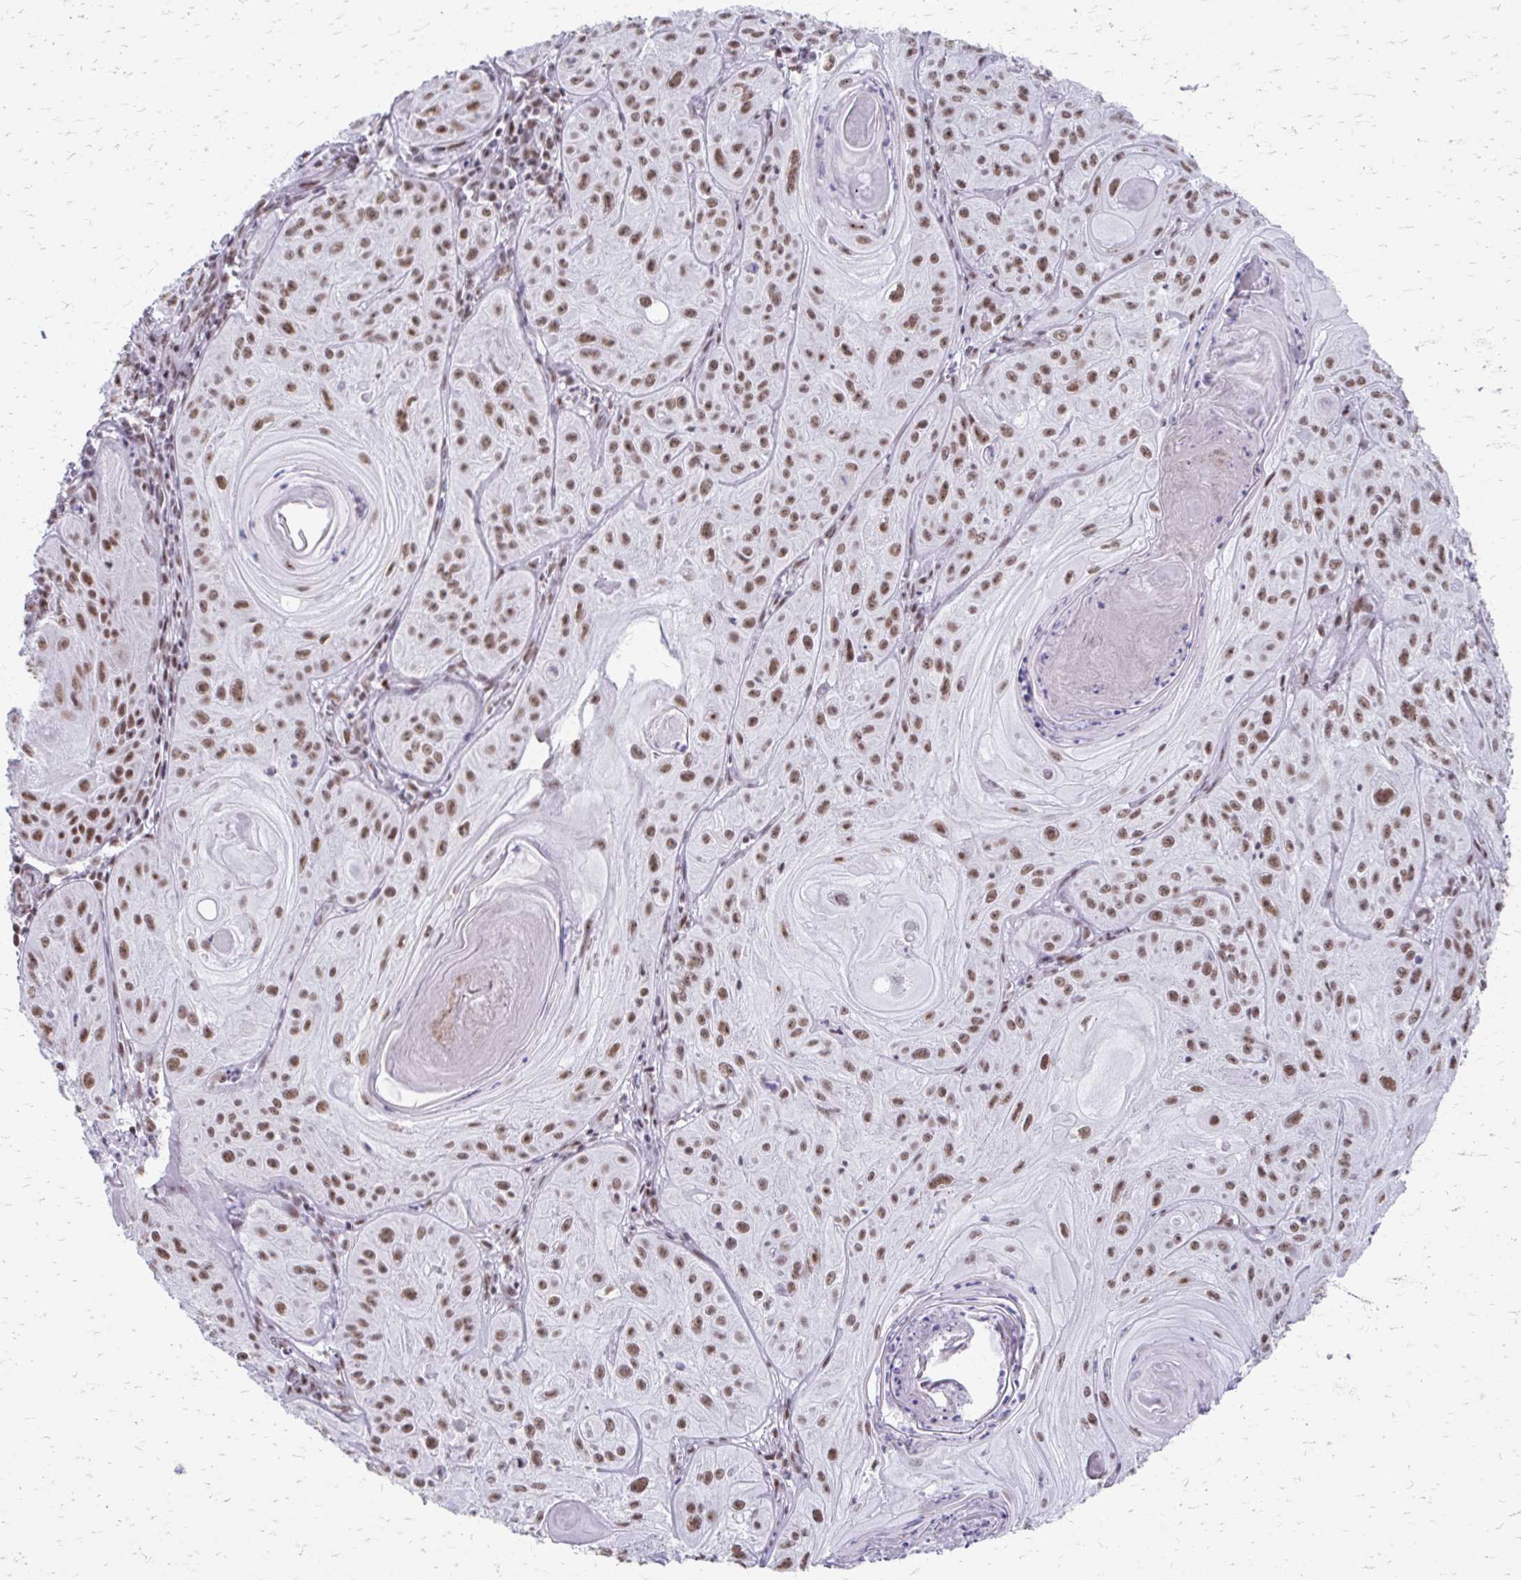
{"staining": {"intensity": "moderate", "quantity": ">75%", "location": "nuclear"}, "tissue": "skin cancer", "cell_type": "Tumor cells", "image_type": "cancer", "snomed": [{"axis": "morphology", "description": "Squamous cell carcinoma, NOS"}, {"axis": "topography", "description": "Skin"}], "caption": "High-magnification brightfield microscopy of squamous cell carcinoma (skin) stained with DAB (3,3'-diaminobenzidine) (brown) and counterstained with hematoxylin (blue). tumor cells exhibit moderate nuclear staining is identified in about>75% of cells.", "gene": "SS18", "patient": {"sex": "male", "age": 85}}